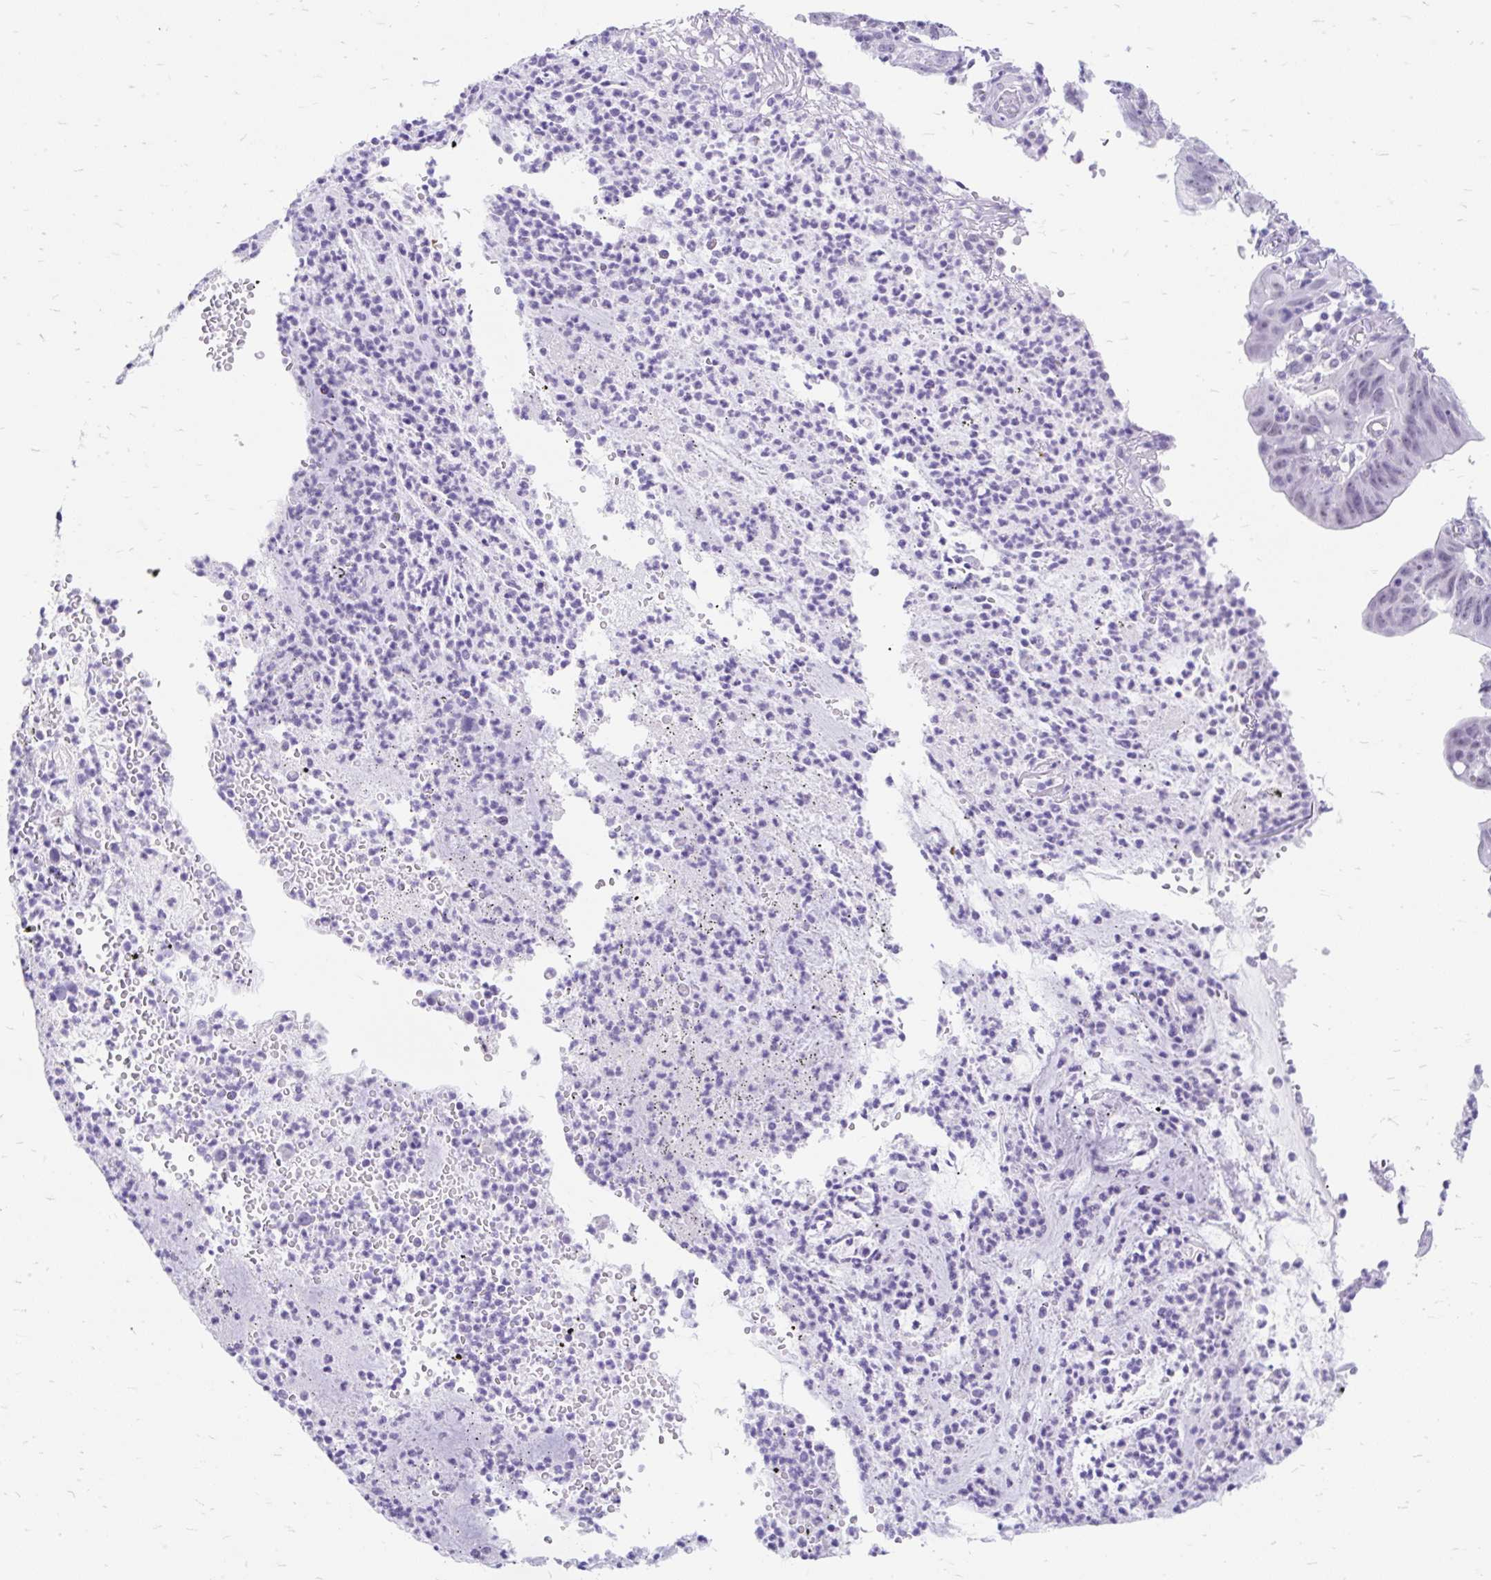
{"staining": {"intensity": "negative", "quantity": "none", "location": "none"}, "tissue": "stomach cancer", "cell_type": "Tumor cells", "image_type": "cancer", "snomed": [{"axis": "morphology", "description": "Adenocarcinoma, NOS"}, {"axis": "topography", "description": "Stomach"}], "caption": "Tumor cells are negative for protein expression in human adenocarcinoma (stomach).", "gene": "SCGB1A1", "patient": {"sex": "male", "age": 59}}